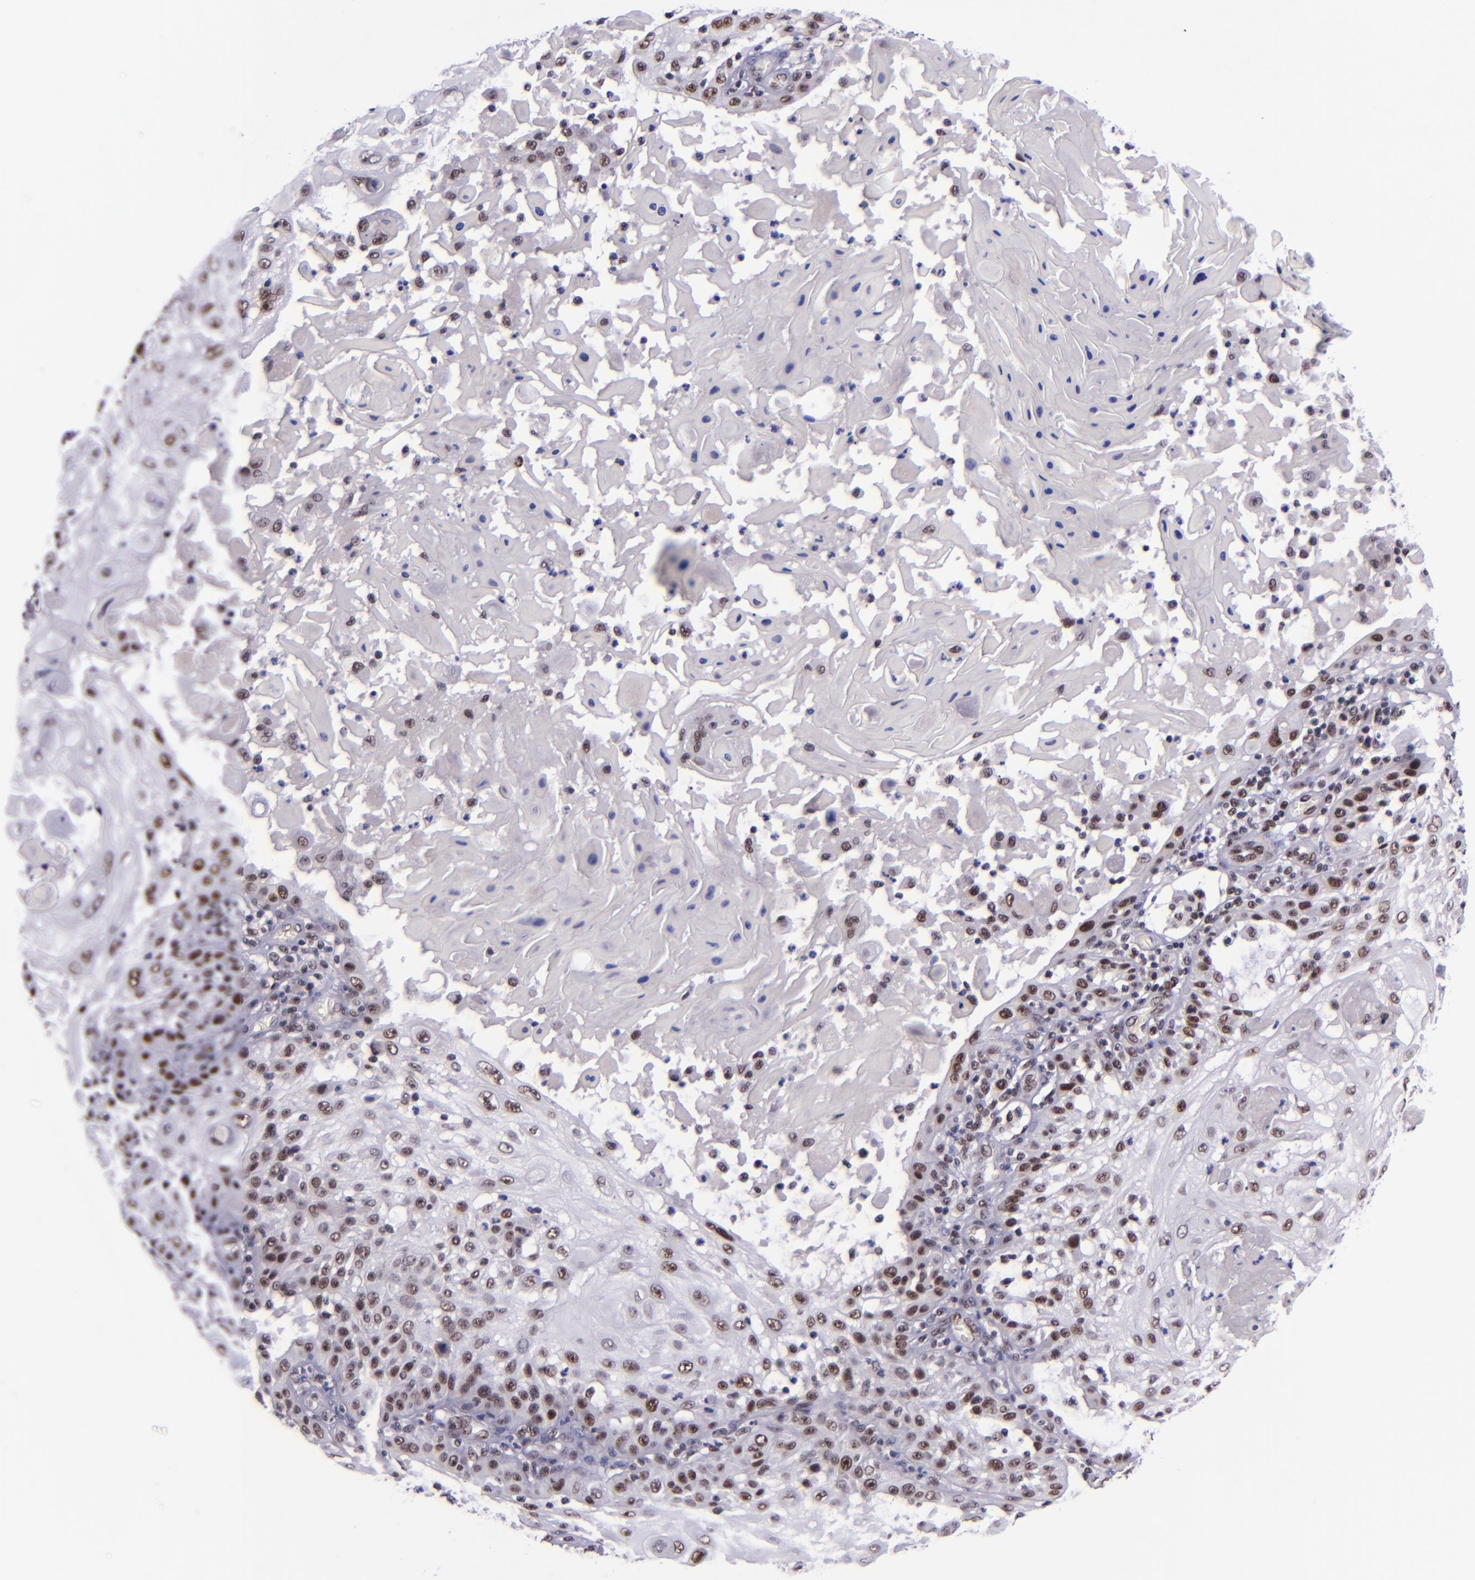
{"staining": {"intensity": "moderate", "quantity": ">75%", "location": "nuclear"}, "tissue": "skin cancer", "cell_type": "Tumor cells", "image_type": "cancer", "snomed": [{"axis": "morphology", "description": "Squamous cell carcinoma, NOS"}, {"axis": "topography", "description": "Skin"}], "caption": "A brown stain shows moderate nuclear staining of a protein in human skin cancer tumor cells.", "gene": "GPKOW", "patient": {"sex": "female", "age": 89}}